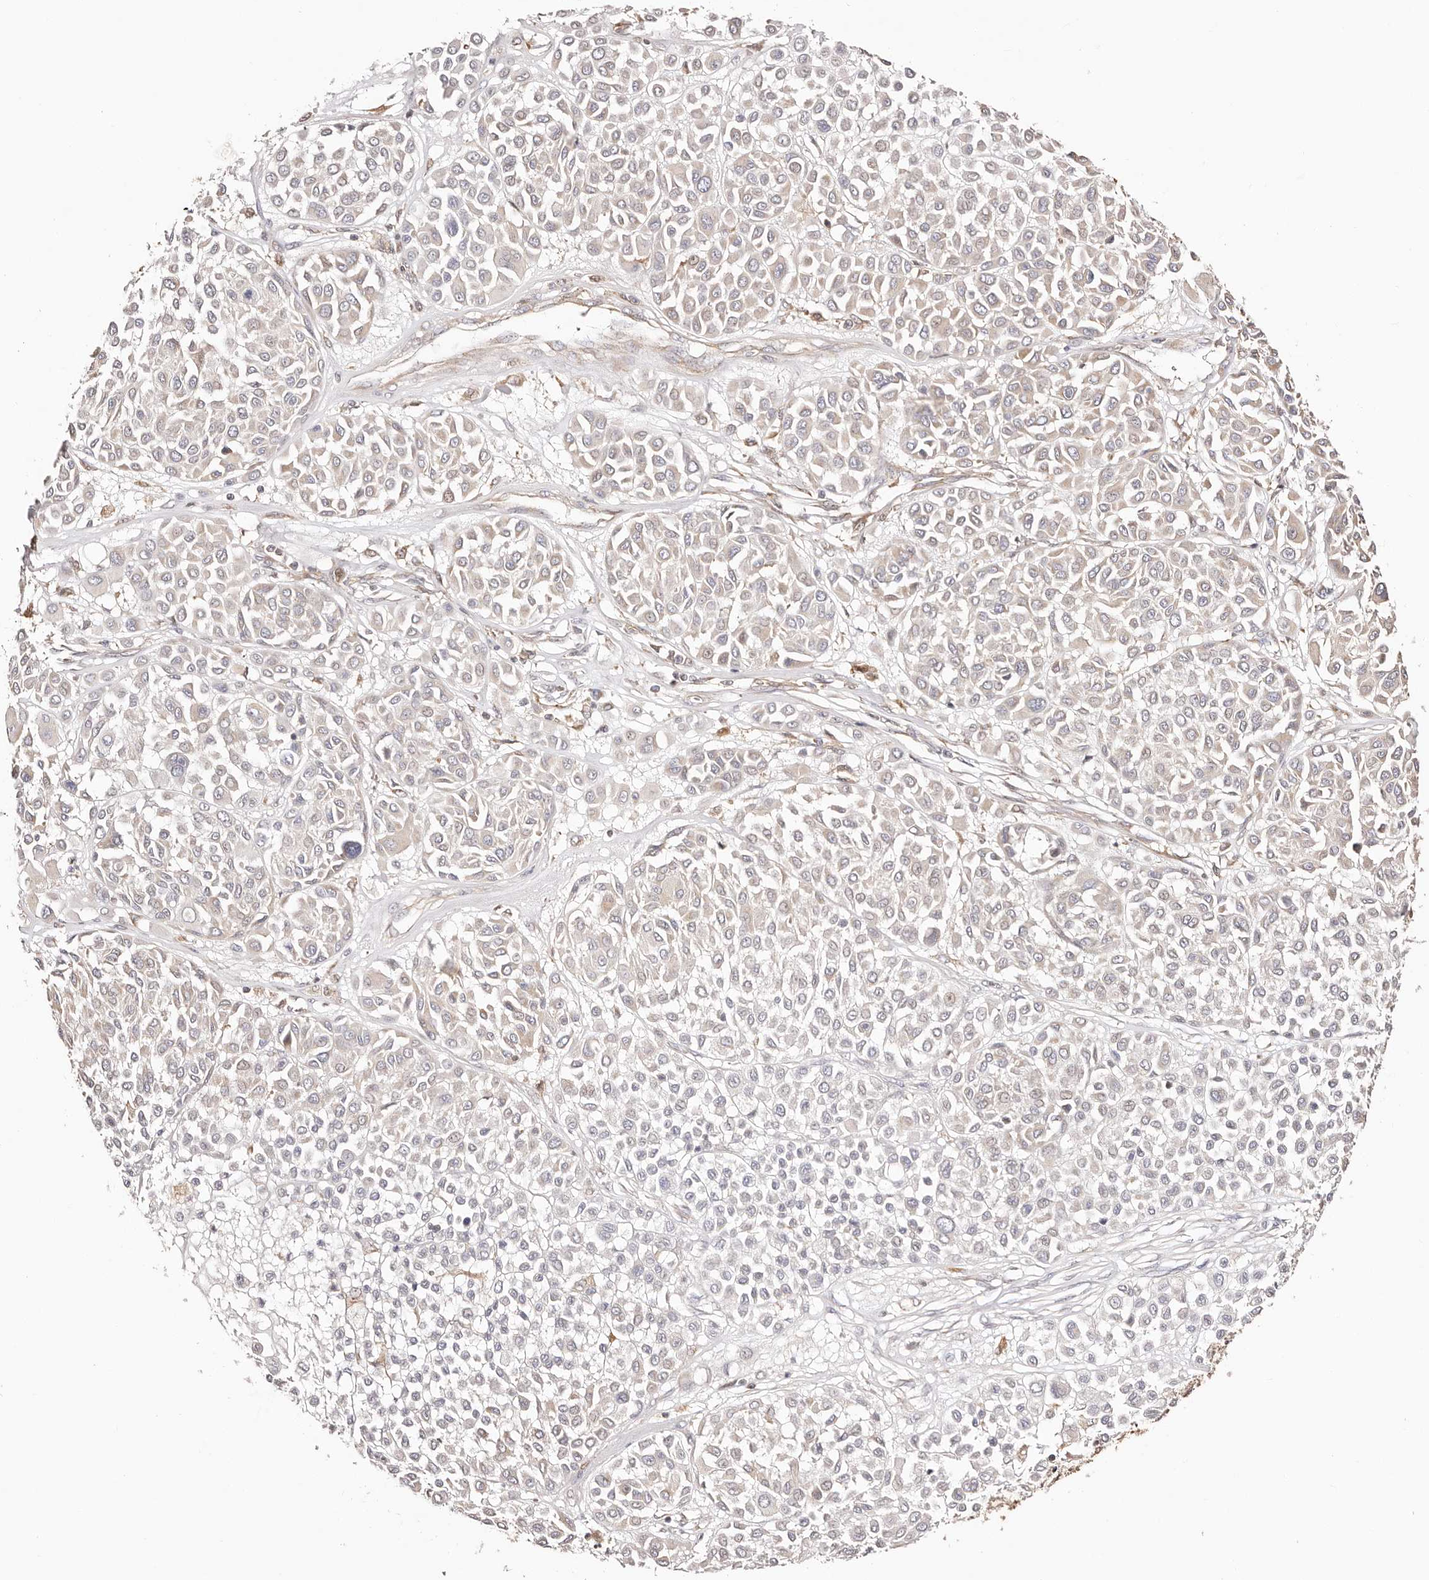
{"staining": {"intensity": "negative", "quantity": "none", "location": "none"}, "tissue": "melanoma", "cell_type": "Tumor cells", "image_type": "cancer", "snomed": [{"axis": "morphology", "description": "Malignant melanoma, Metastatic site"}, {"axis": "topography", "description": "Soft tissue"}], "caption": "There is no significant staining in tumor cells of malignant melanoma (metastatic site). (Stains: DAB IHC with hematoxylin counter stain, Microscopy: brightfield microscopy at high magnification).", "gene": "MAPK1", "patient": {"sex": "male", "age": 41}}